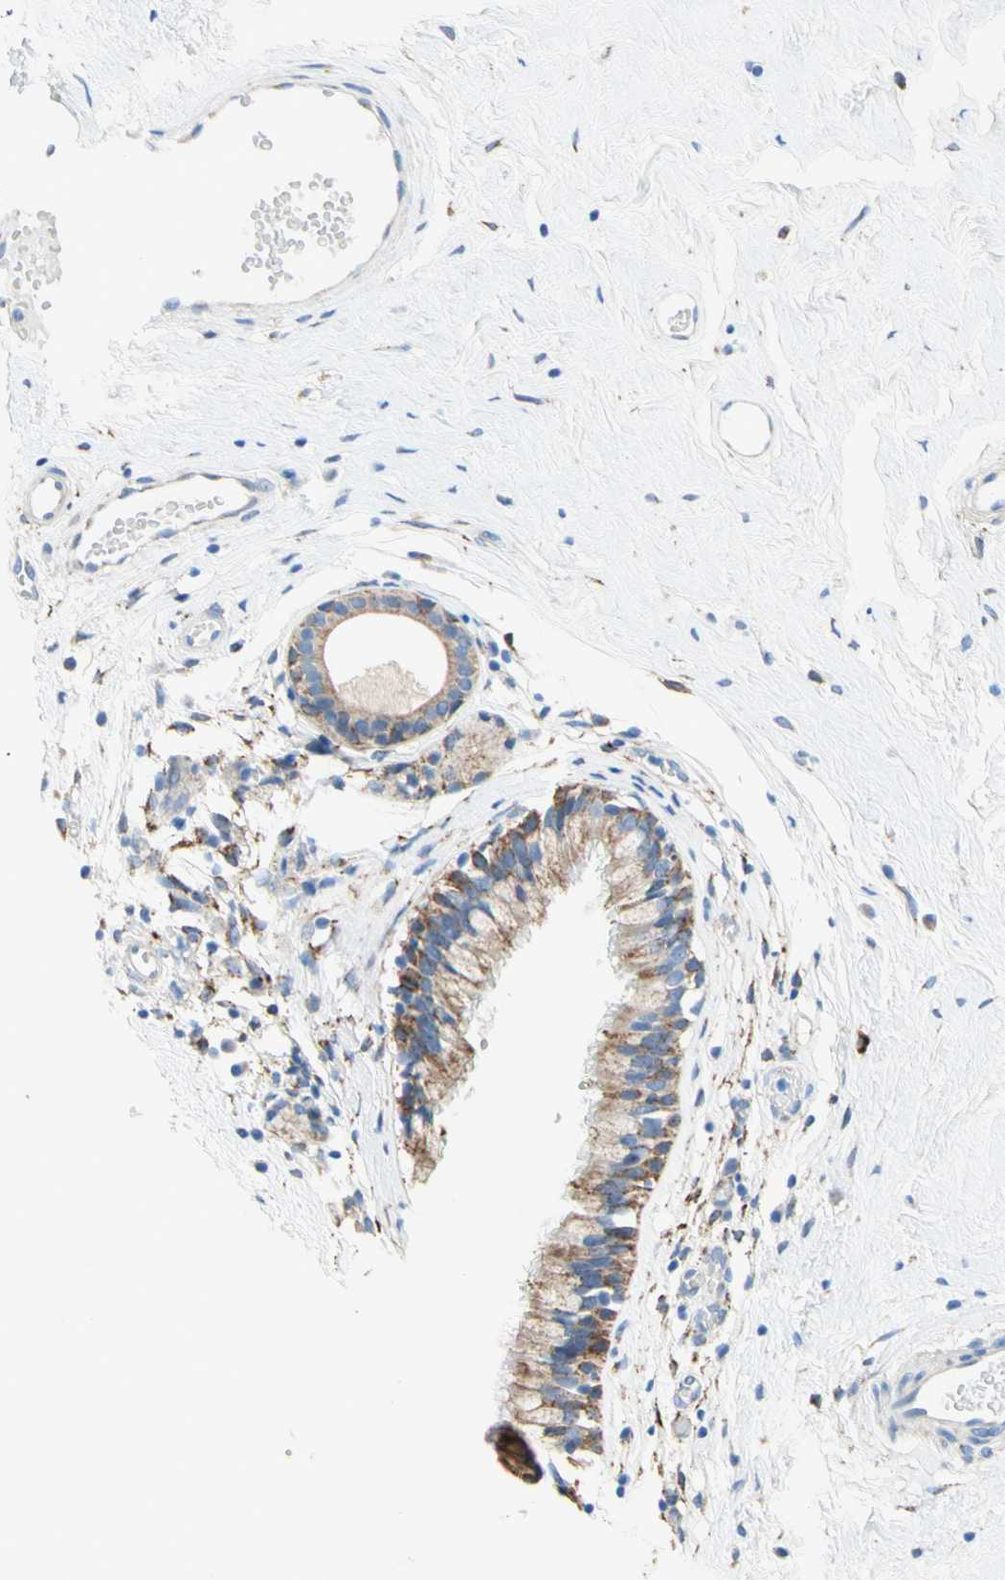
{"staining": {"intensity": "moderate", "quantity": ">75%", "location": "cytoplasmic/membranous"}, "tissue": "nasopharynx", "cell_type": "Respiratory epithelial cells", "image_type": "normal", "snomed": [{"axis": "morphology", "description": "Normal tissue, NOS"}, {"axis": "morphology", "description": "Inflammation, NOS"}, {"axis": "topography", "description": "Nasopharynx"}], "caption": "Immunohistochemistry (DAB) staining of normal human nasopharynx shows moderate cytoplasmic/membranous protein positivity in approximately >75% of respiratory epithelial cells.", "gene": "URB2", "patient": {"sex": "male", "age": 48}}